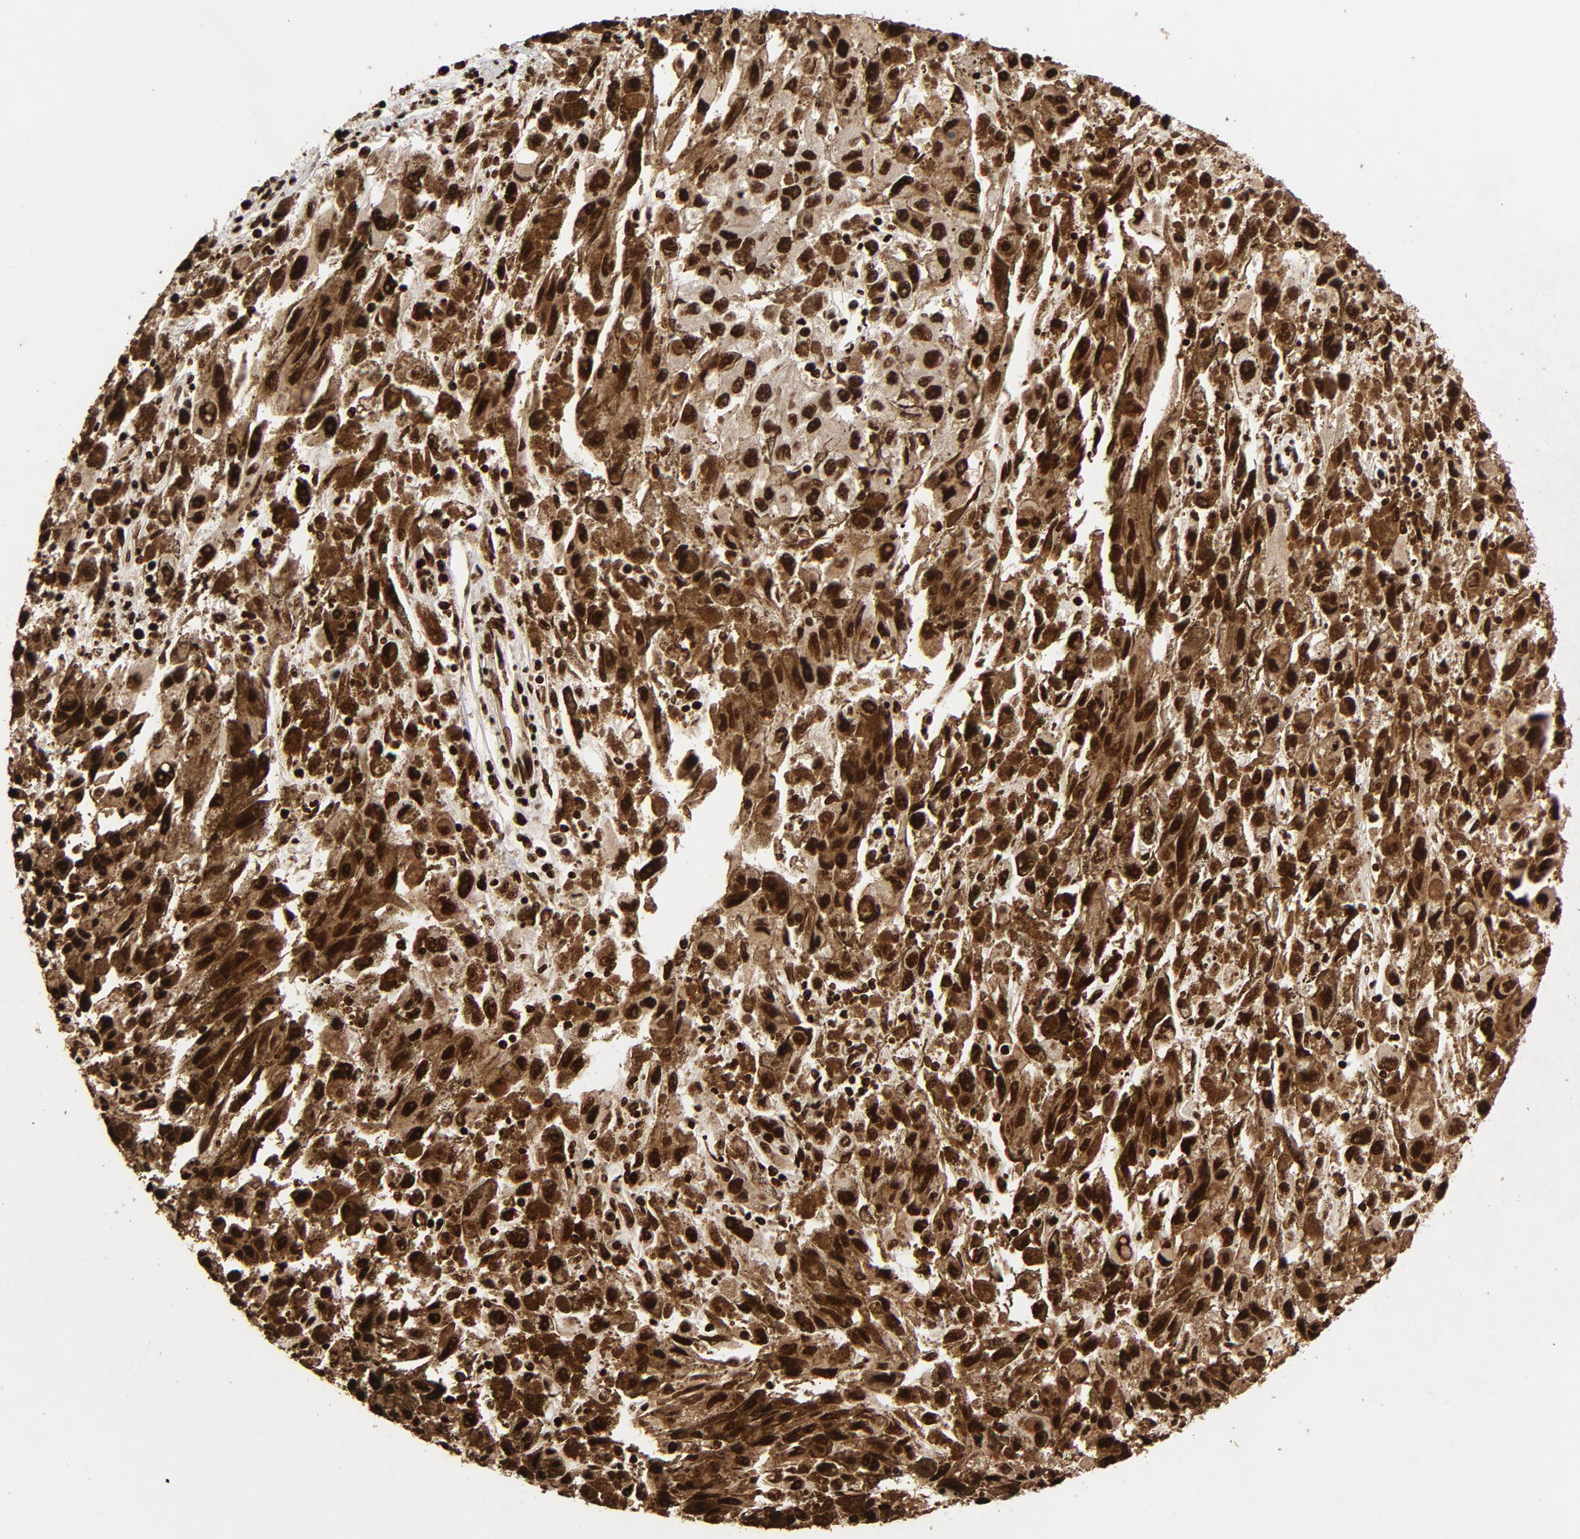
{"staining": {"intensity": "strong", "quantity": ">75%", "location": "nuclear"}, "tissue": "melanoma", "cell_type": "Tumor cells", "image_type": "cancer", "snomed": [{"axis": "morphology", "description": "Malignant melanoma, NOS"}, {"axis": "topography", "description": "Skin"}], "caption": "Immunohistochemistry image of human malignant melanoma stained for a protein (brown), which displays high levels of strong nuclear positivity in approximately >75% of tumor cells.", "gene": "TP53BP1", "patient": {"sex": "female", "age": 104}}